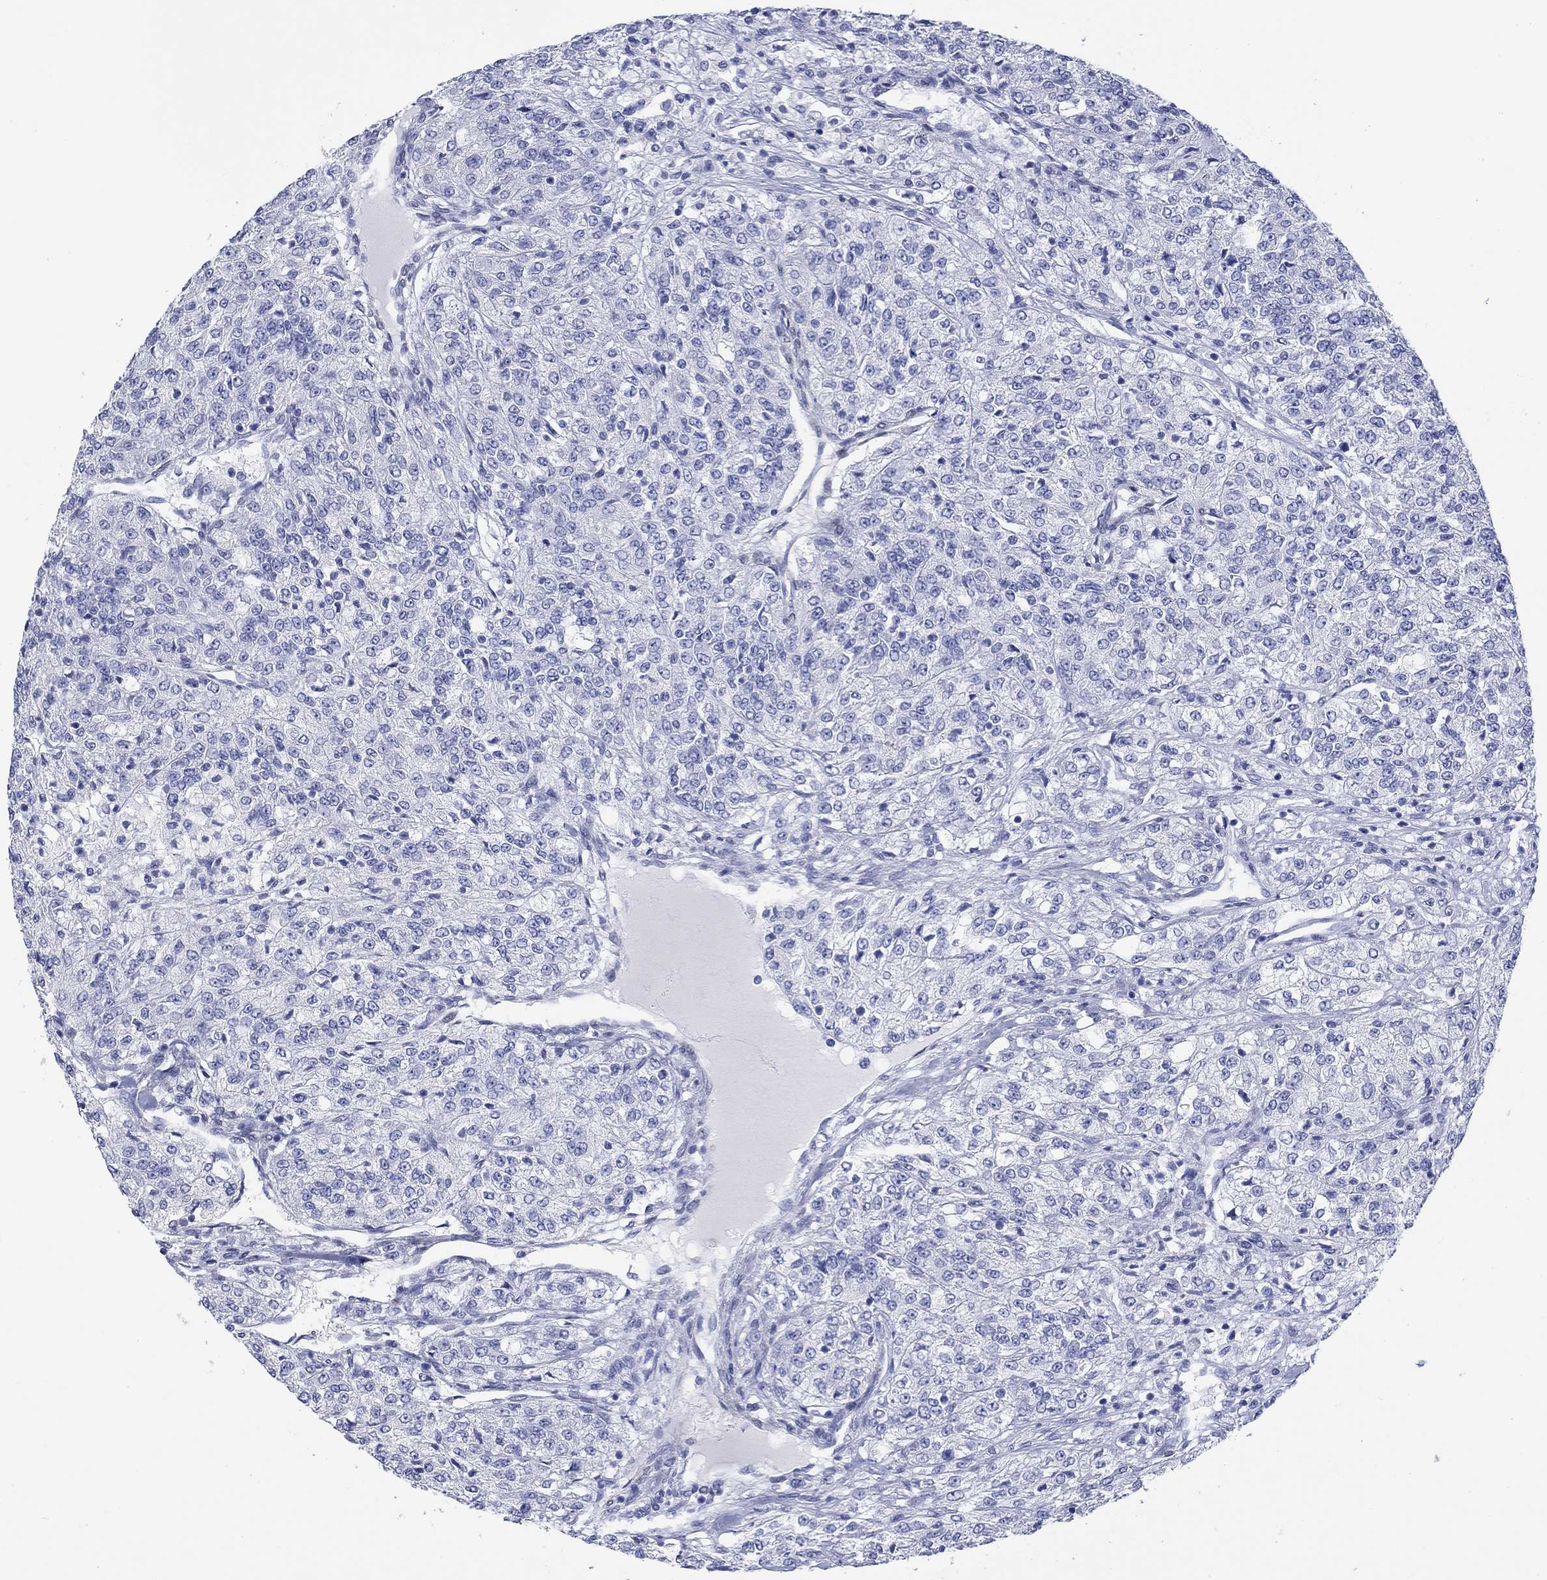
{"staining": {"intensity": "negative", "quantity": "none", "location": "none"}, "tissue": "renal cancer", "cell_type": "Tumor cells", "image_type": "cancer", "snomed": [{"axis": "morphology", "description": "Adenocarcinoma, NOS"}, {"axis": "topography", "description": "Kidney"}], "caption": "Protein analysis of adenocarcinoma (renal) reveals no significant staining in tumor cells.", "gene": "MSI1", "patient": {"sex": "female", "age": 63}}